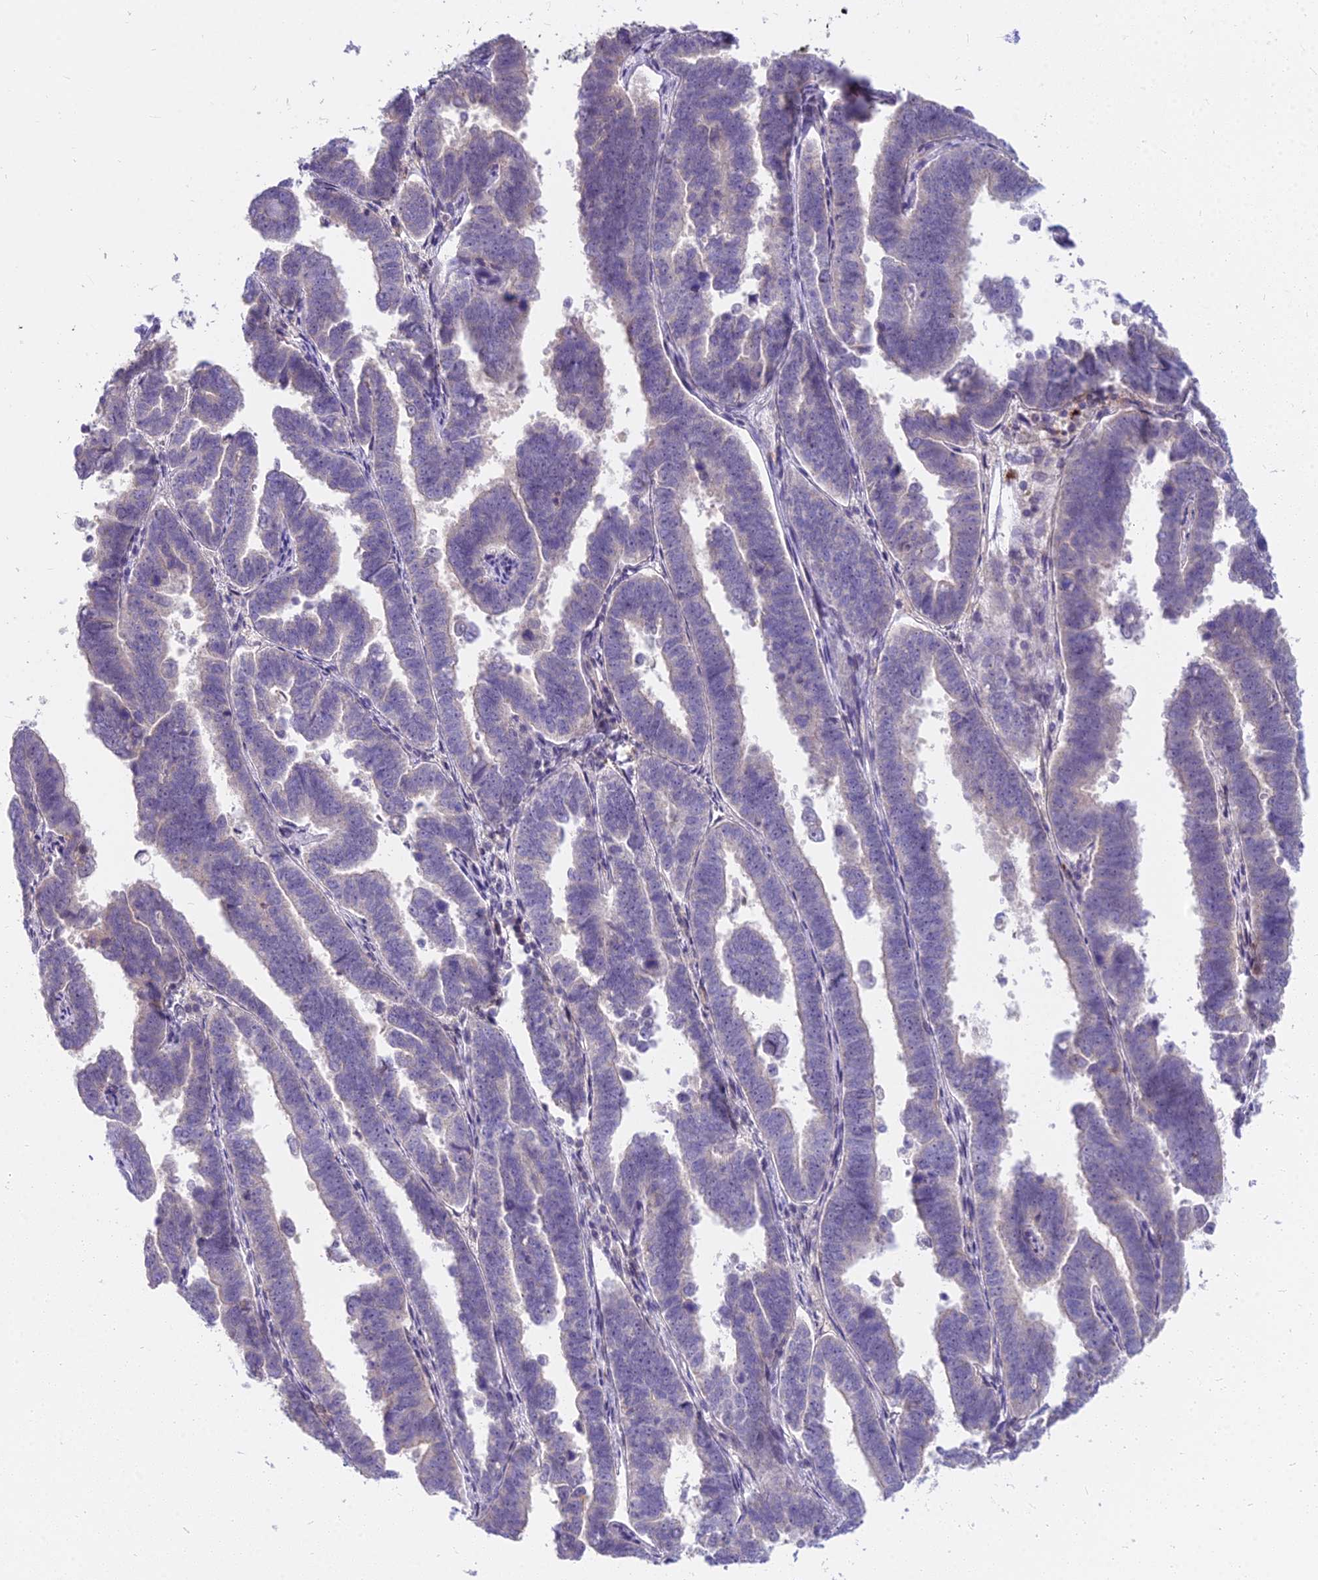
{"staining": {"intensity": "negative", "quantity": "none", "location": "none"}, "tissue": "endometrial cancer", "cell_type": "Tumor cells", "image_type": "cancer", "snomed": [{"axis": "morphology", "description": "Adenocarcinoma, NOS"}, {"axis": "topography", "description": "Endometrium"}], "caption": "An IHC micrograph of endometrial cancer is shown. There is no staining in tumor cells of endometrial cancer.", "gene": "HLA-DOA", "patient": {"sex": "female", "age": 75}}